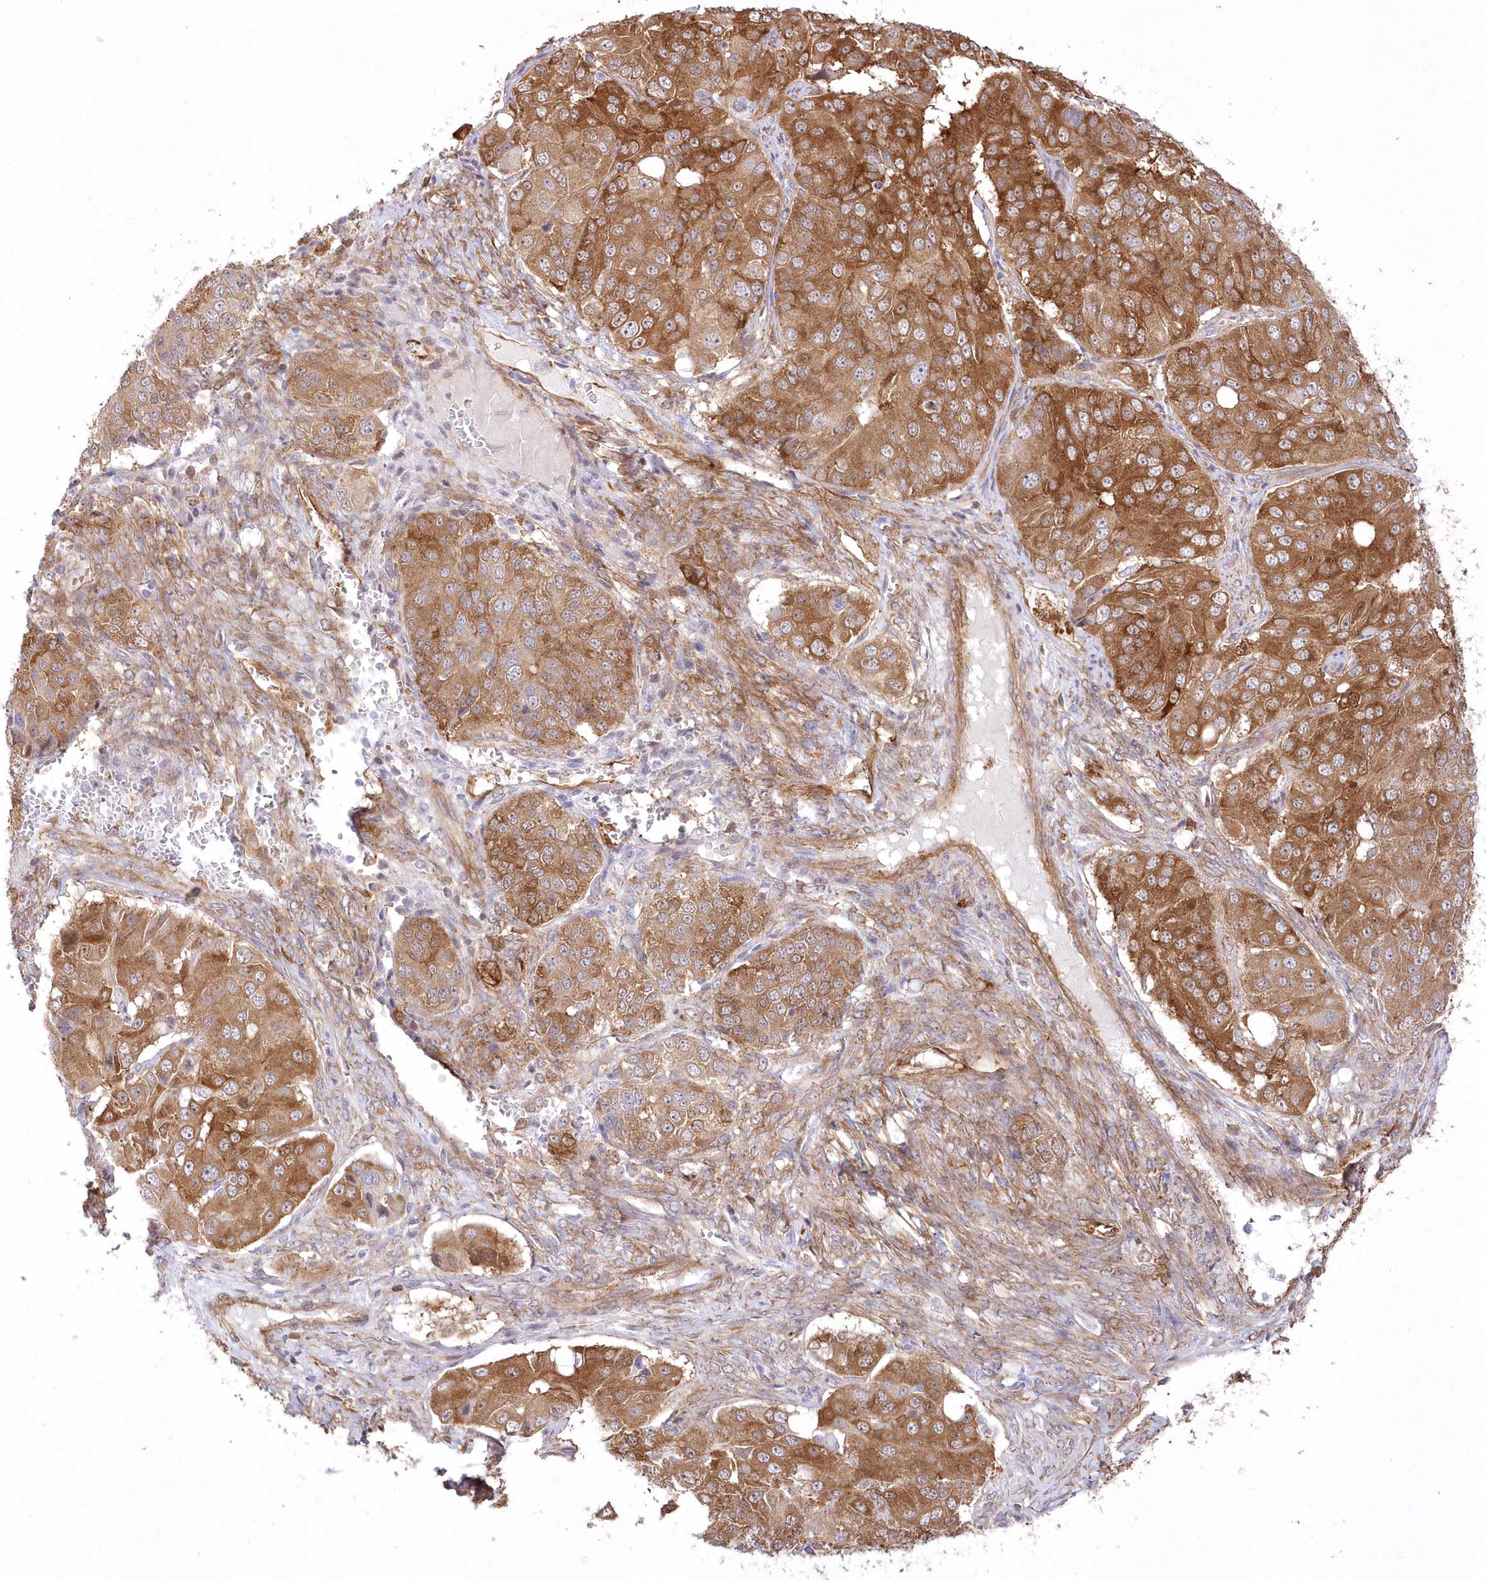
{"staining": {"intensity": "strong", "quantity": ">75%", "location": "cytoplasmic/membranous"}, "tissue": "ovarian cancer", "cell_type": "Tumor cells", "image_type": "cancer", "snomed": [{"axis": "morphology", "description": "Carcinoma, endometroid"}, {"axis": "topography", "description": "Ovary"}], "caption": "Ovarian cancer (endometroid carcinoma) stained for a protein (brown) reveals strong cytoplasmic/membranous positive expression in about >75% of tumor cells.", "gene": "SH3PXD2B", "patient": {"sex": "female", "age": 51}}